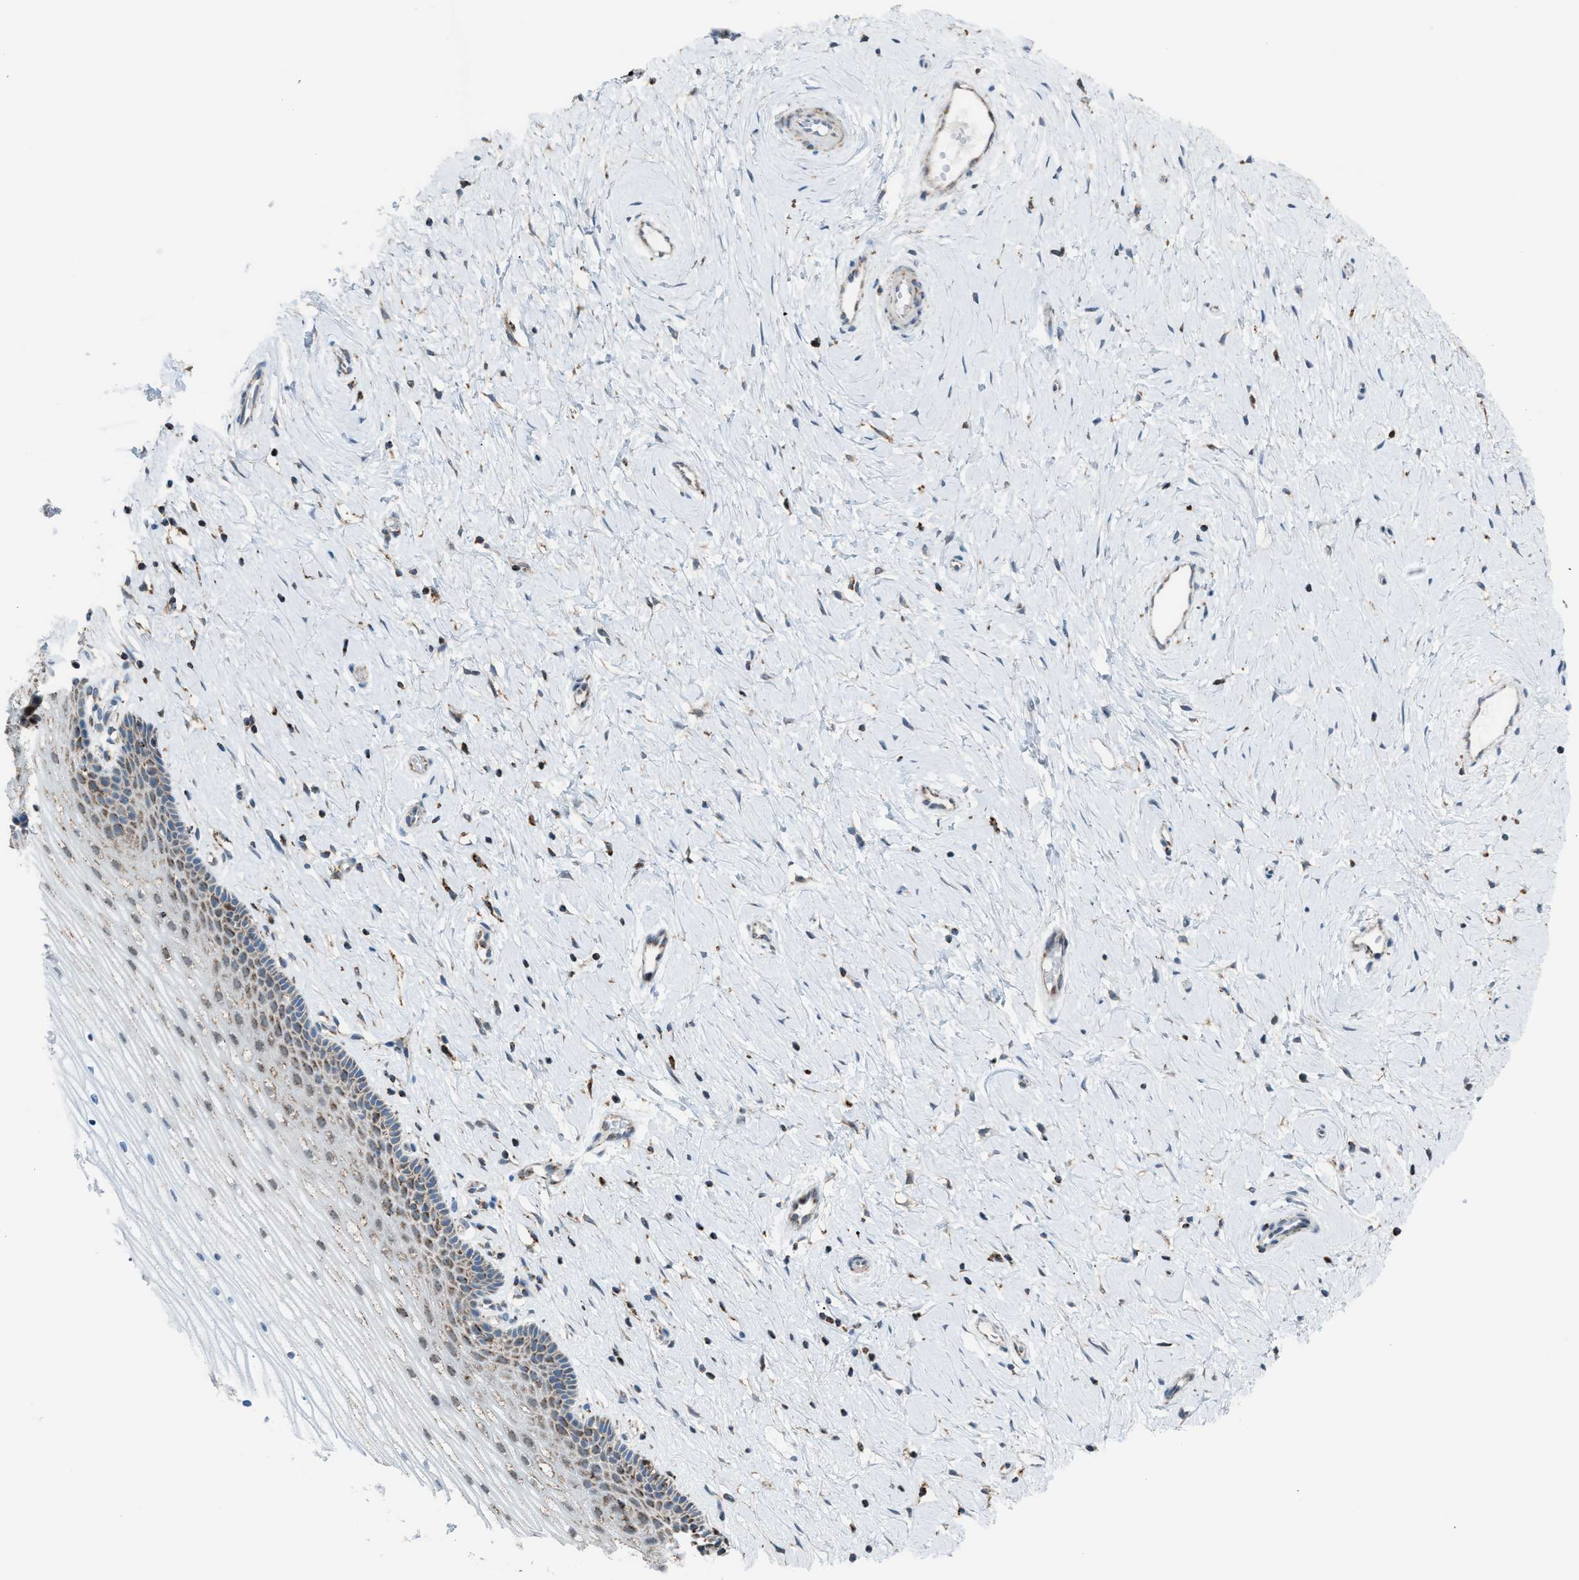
{"staining": {"intensity": "moderate", "quantity": ">75%", "location": "cytoplasmic/membranous"}, "tissue": "cervix", "cell_type": "Glandular cells", "image_type": "normal", "snomed": [{"axis": "morphology", "description": "Normal tissue, NOS"}, {"axis": "topography", "description": "Cervix"}], "caption": "The immunohistochemical stain shows moderate cytoplasmic/membranous positivity in glandular cells of normal cervix. (Stains: DAB in brown, nuclei in blue, Microscopy: brightfield microscopy at high magnification).", "gene": "SRM", "patient": {"sex": "female", "age": 39}}